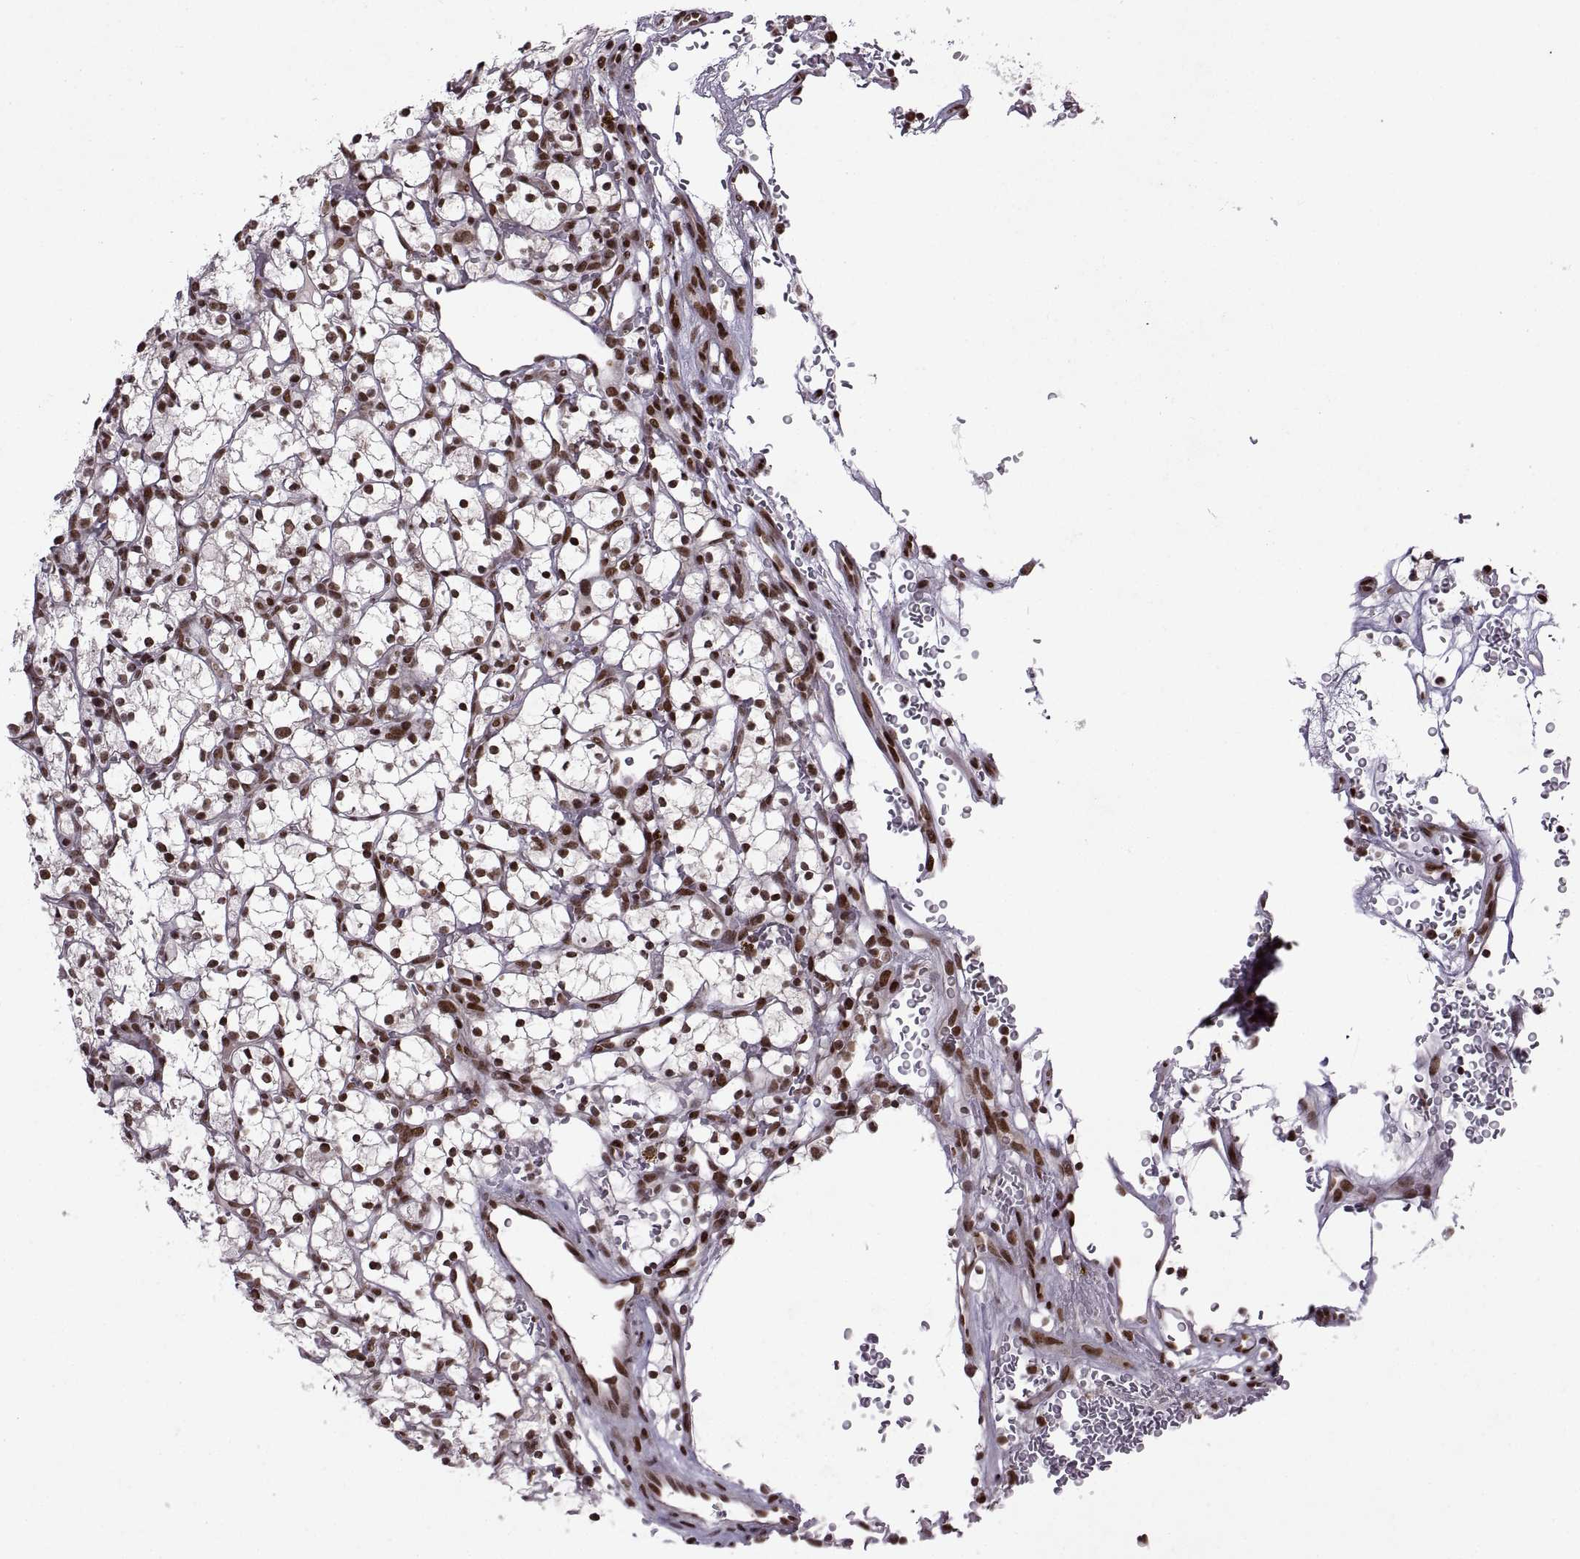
{"staining": {"intensity": "strong", "quantity": ">75%", "location": "nuclear"}, "tissue": "renal cancer", "cell_type": "Tumor cells", "image_type": "cancer", "snomed": [{"axis": "morphology", "description": "Adenocarcinoma, NOS"}, {"axis": "topography", "description": "Kidney"}], "caption": "This image demonstrates immunohistochemistry (IHC) staining of human renal cancer (adenocarcinoma), with high strong nuclear positivity in approximately >75% of tumor cells.", "gene": "MT1E", "patient": {"sex": "female", "age": 64}}